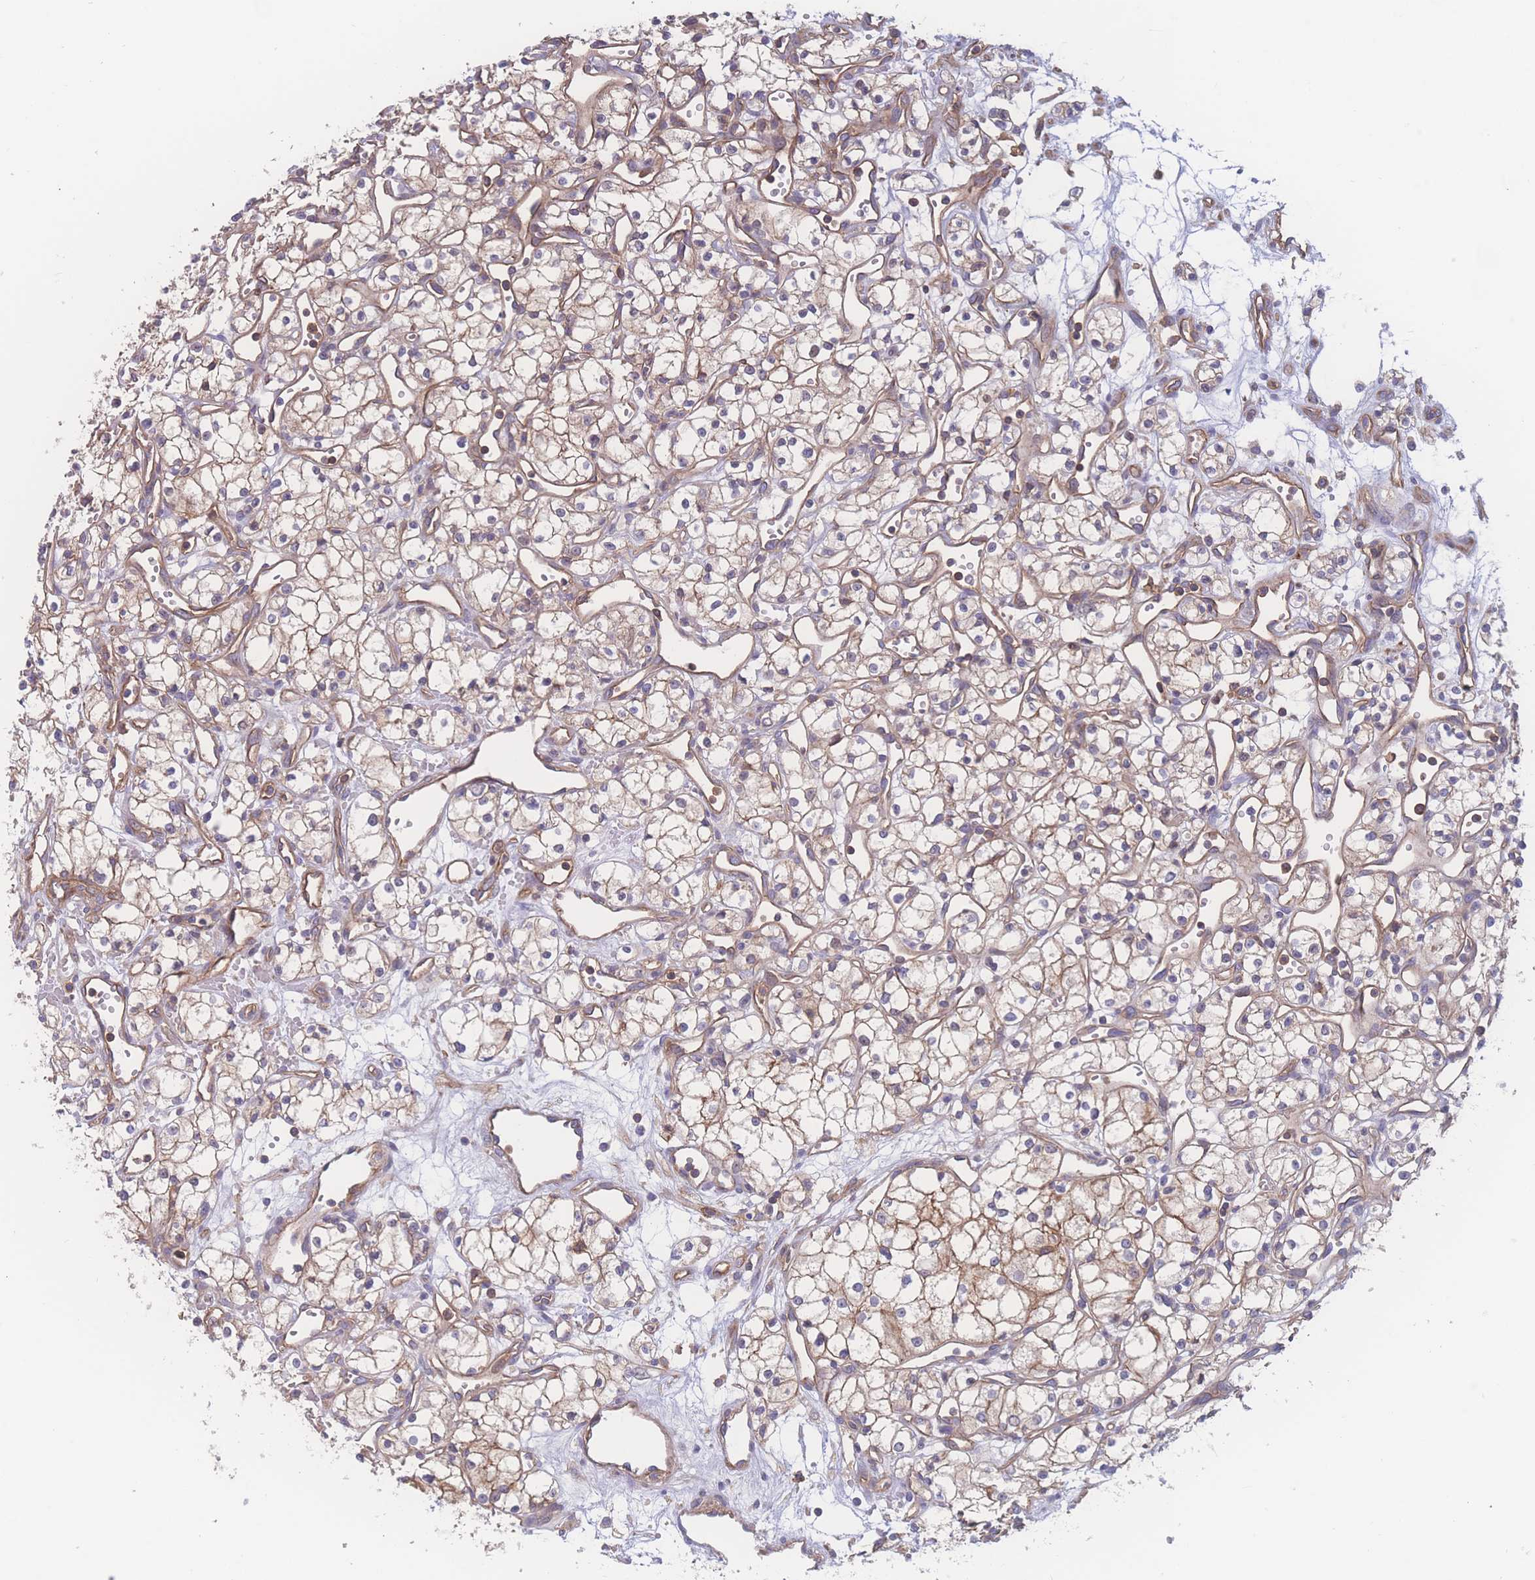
{"staining": {"intensity": "moderate", "quantity": ">75%", "location": "cytoplasmic/membranous"}, "tissue": "renal cancer", "cell_type": "Tumor cells", "image_type": "cancer", "snomed": [{"axis": "morphology", "description": "Adenocarcinoma, NOS"}, {"axis": "topography", "description": "Kidney"}], "caption": "Immunohistochemical staining of human renal adenocarcinoma exhibits moderate cytoplasmic/membranous protein positivity in about >75% of tumor cells. The protein is shown in brown color, while the nuclei are stained blue.", "gene": "CFAP97", "patient": {"sex": "male", "age": 59}}